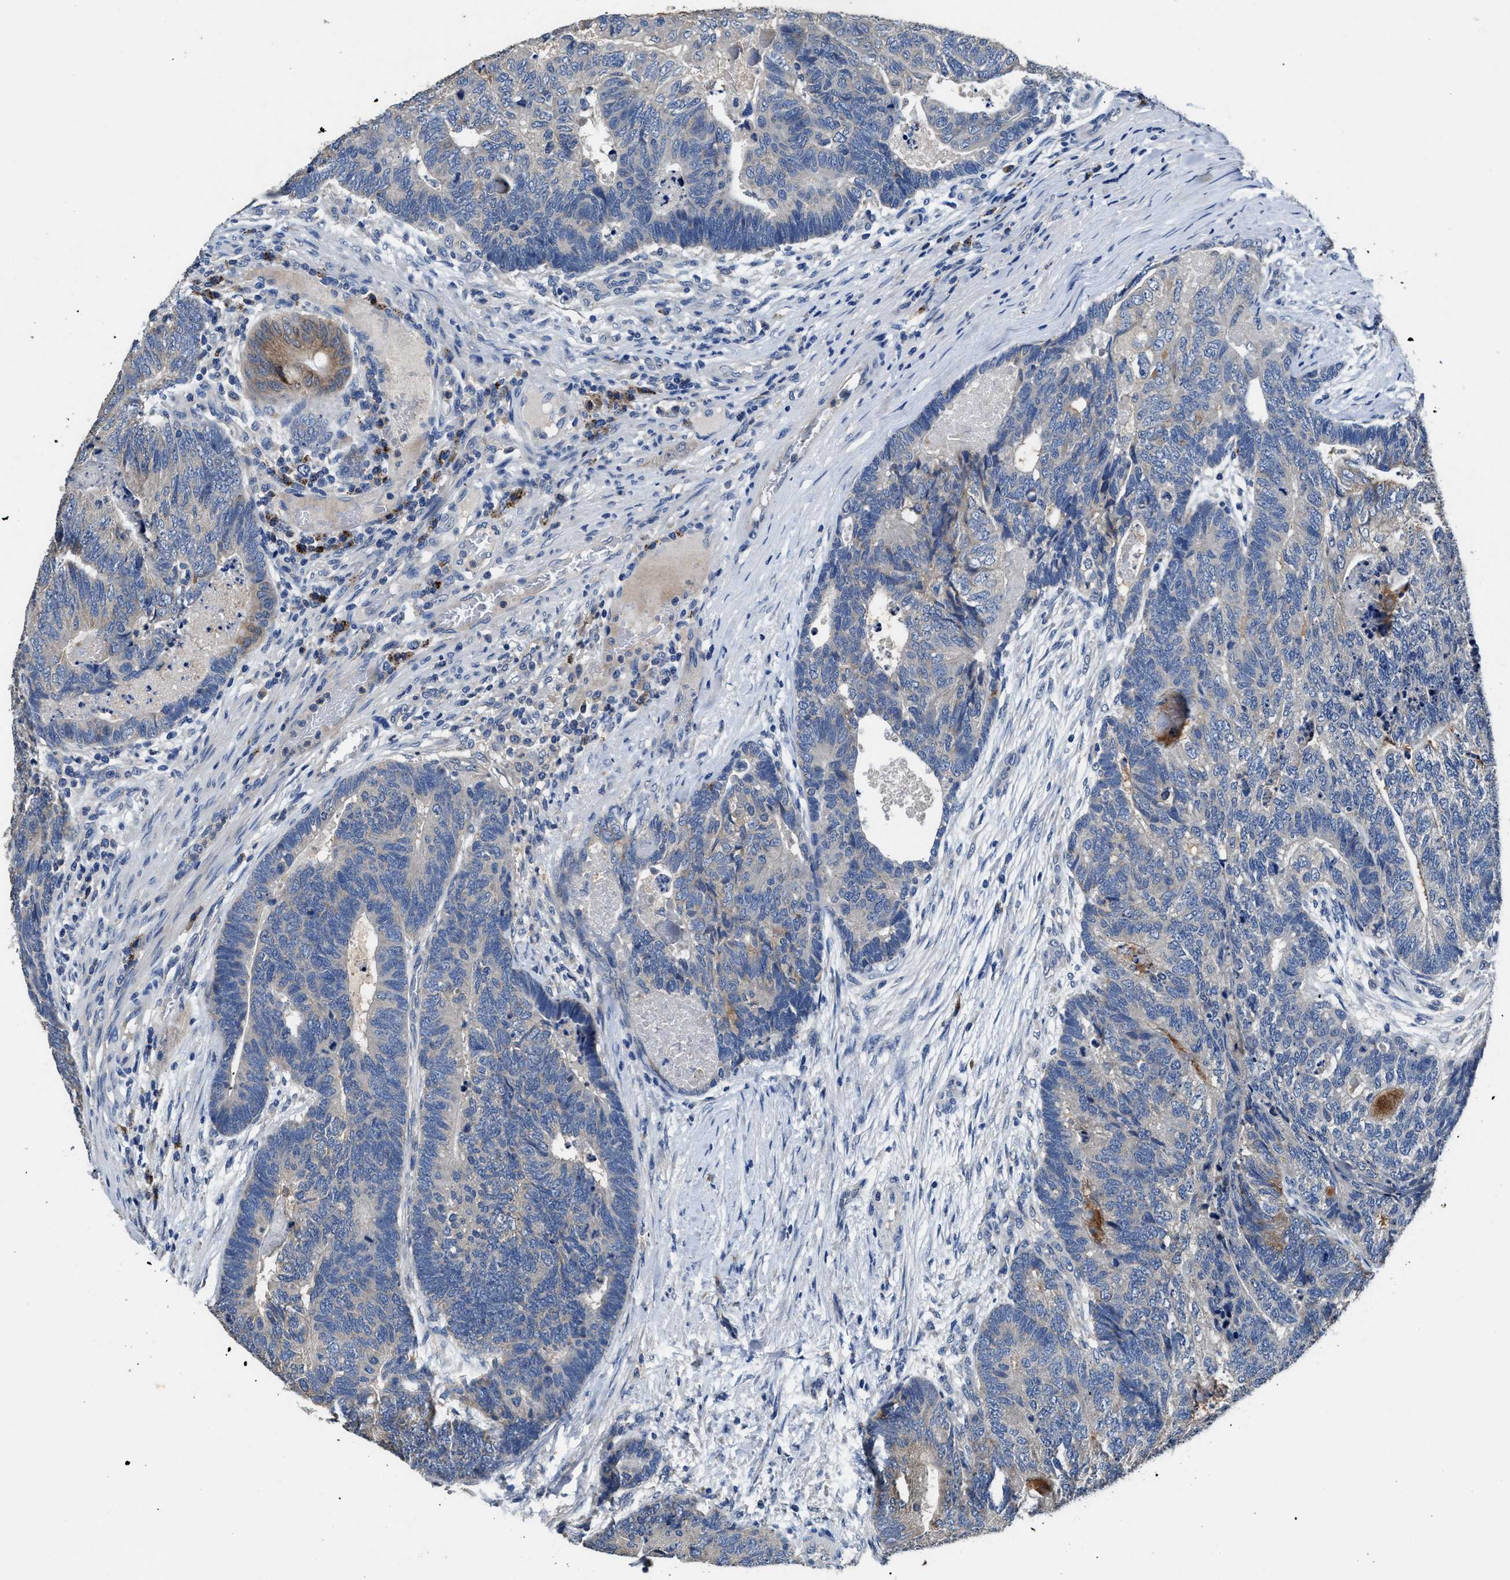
{"staining": {"intensity": "negative", "quantity": "none", "location": "none"}, "tissue": "colorectal cancer", "cell_type": "Tumor cells", "image_type": "cancer", "snomed": [{"axis": "morphology", "description": "Adenocarcinoma, NOS"}, {"axis": "topography", "description": "Colon"}], "caption": "A micrograph of colorectal adenocarcinoma stained for a protein displays no brown staining in tumor cells. (Brightfield microscopy of DAB immunohistochemistry at high magnification).", "gene": "UBR4", "patient": {"sex": "female", "age": 67}}